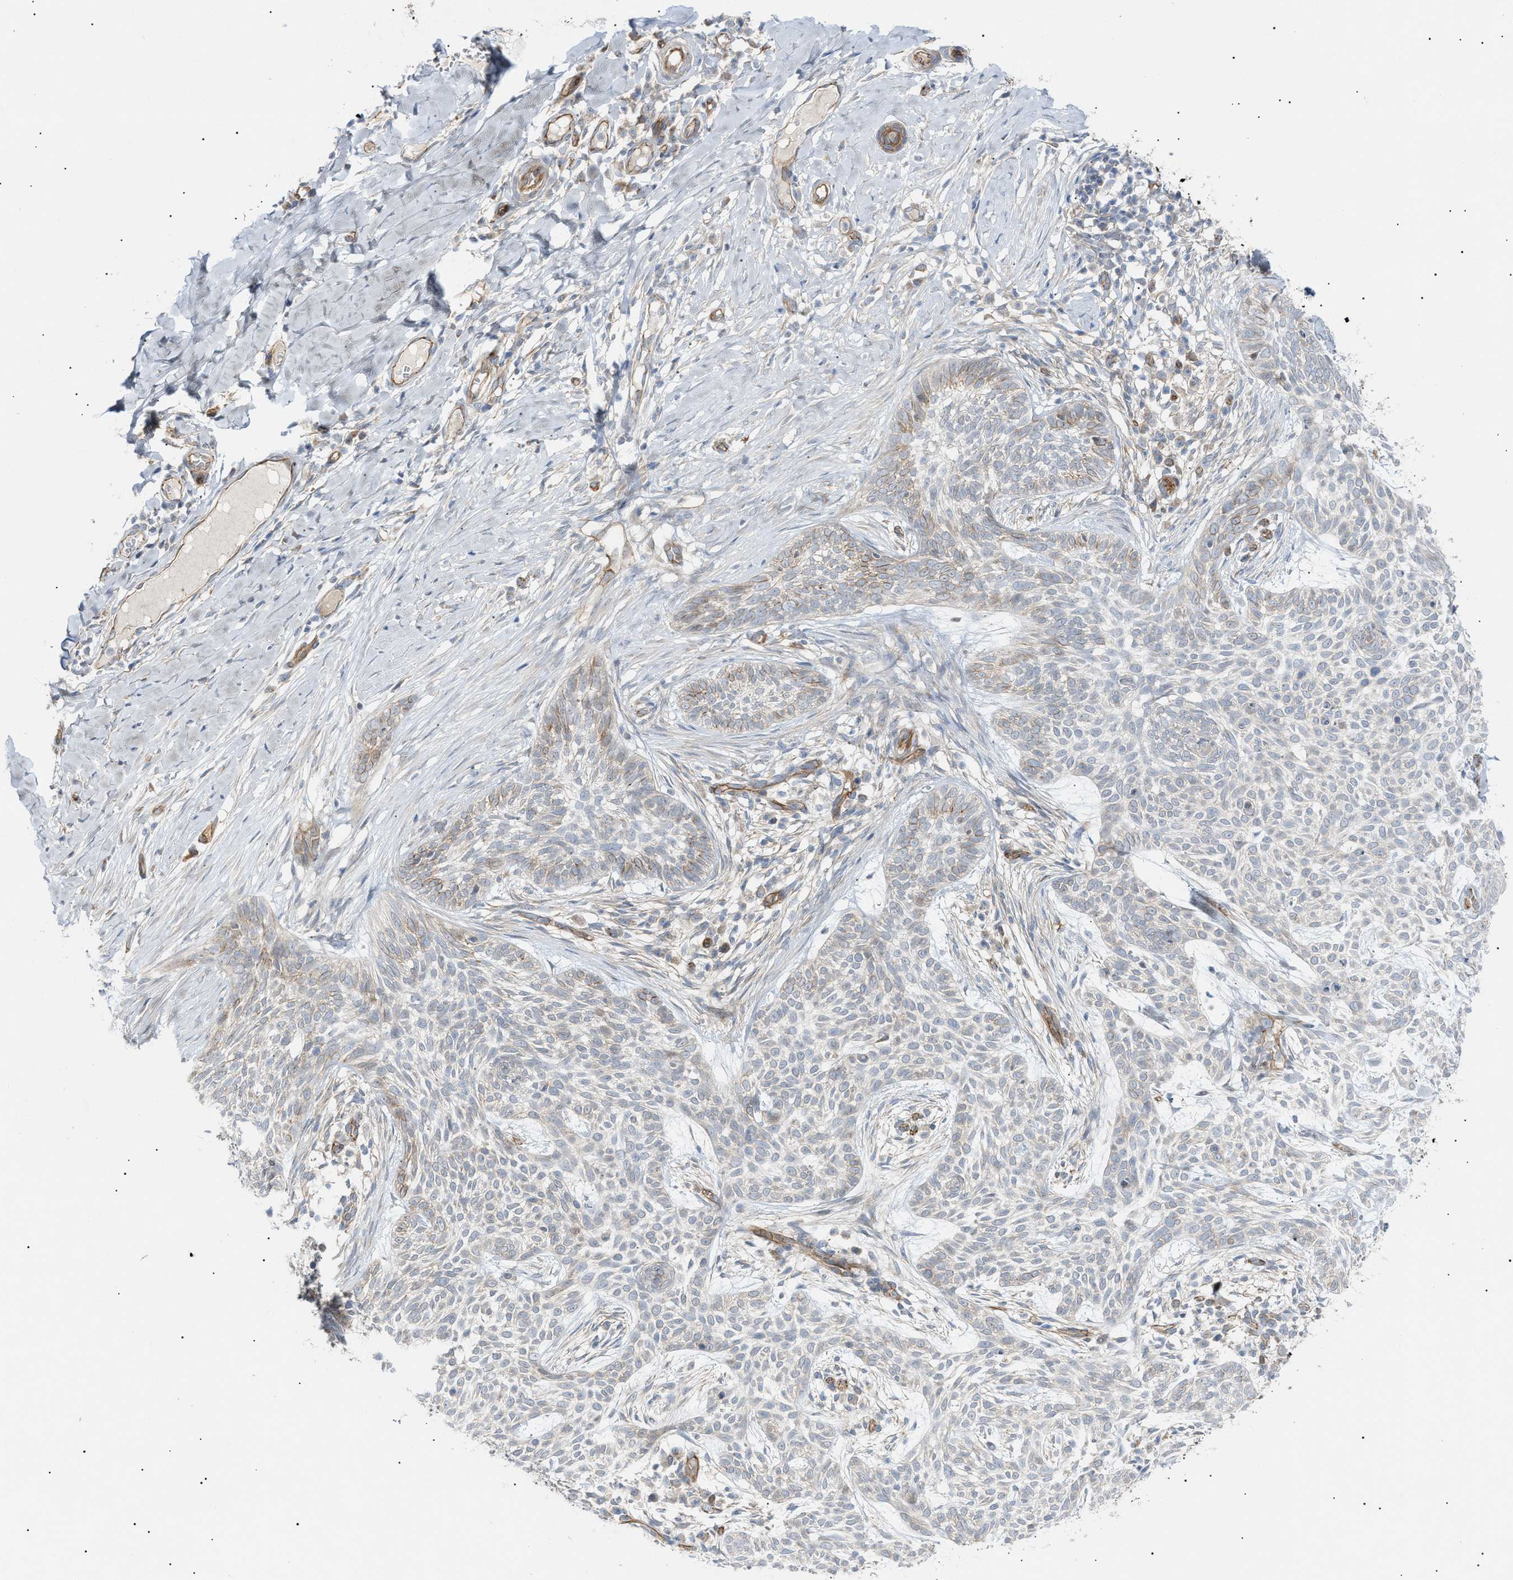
{"staining": {"intensity": "weak", "quantity": "<25%", "location": "cytoplasmic/membranous"}, "tissue": "skin cancer", "cell_type": "Tumor cells", "image_type": "cancer", "snomed": [{"axis": "morphology", "description": "Basal cell carcinoma"}, {"axis": "topography", "description": "Skin"}], "caption": "Protein analysis of skin cancer (basal cell carcinoma) displays no significant staining in tumor cells.", "gene": "ZFHX2", "patient": {"sex": "female", "age": 59}}